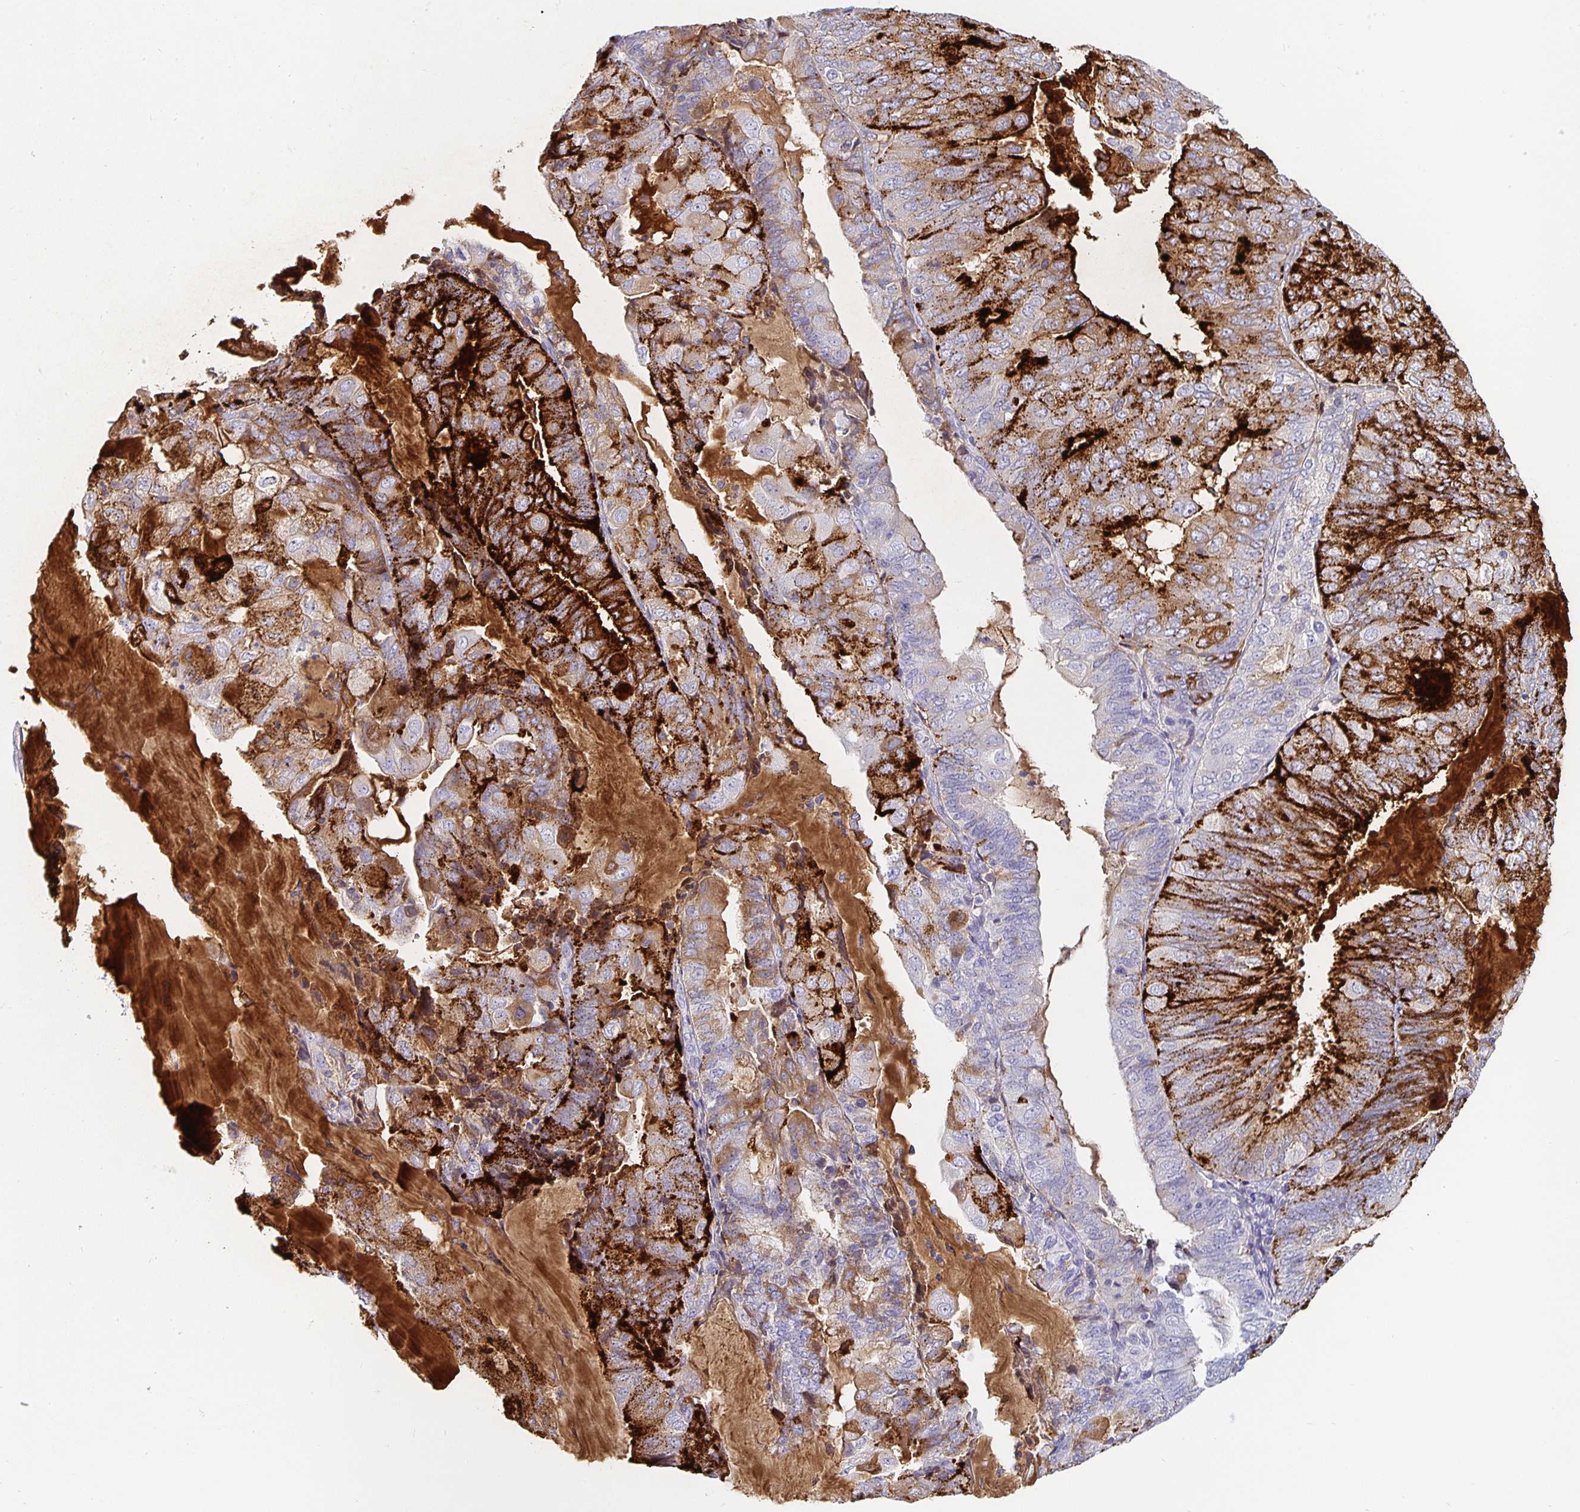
{"staining": {"intensity": "strong", "quantity": "25%-75%", "location": "cytoplasmic/membranous"}, "tissue": "endometrial cancer", "cell_type": "Tumor cells", "image_type": "cancer", "snomed": [{"axis": "morphology", "description": "Adenocarcinoma, NOS"}, {"axis": "topography", "description": "Endometrium"}], "caption": "Immunohistochemical staining of human endometrial adenocarcinoma reveals high levels of strong cytoplasmic/membranous protein staining in about 25%-75% of tumor cells.", "gene": "CHGA", "patient": {"sex": "female", "age": 81}}